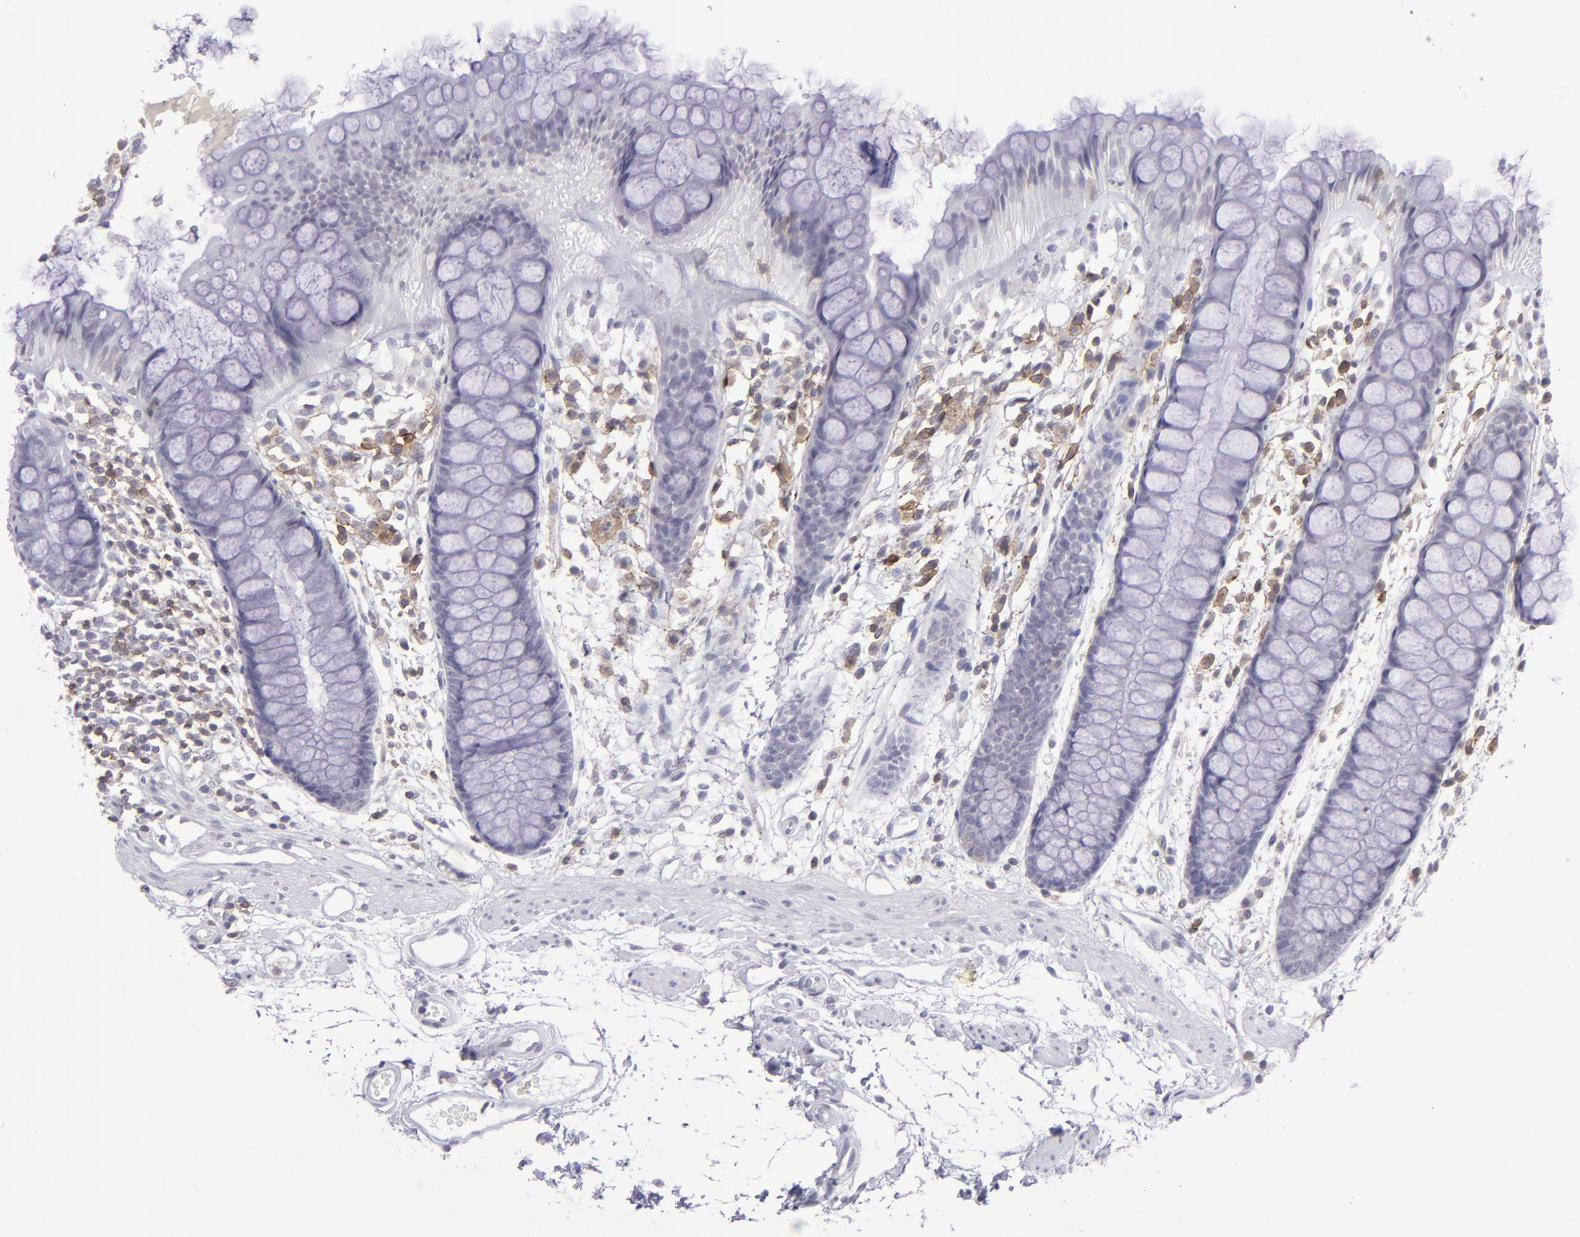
{"staining": {"intensity": "negative", "quantity": "none", "location": "none"}, "tissue": "rectum", "cell_type": "Glandular cells", "image_type": "normal", "snomed": [{"axis": "morphology", "description": "Normal tissue, NOS"}, {"axis": "topography", "description": "Rectum"}], "caption": "Immunohistochemistry of unremarkable rectum exhibits no positivity in glandular cells.", "gene": "CD48", "patient": {"sex": "female", "age": 66}}